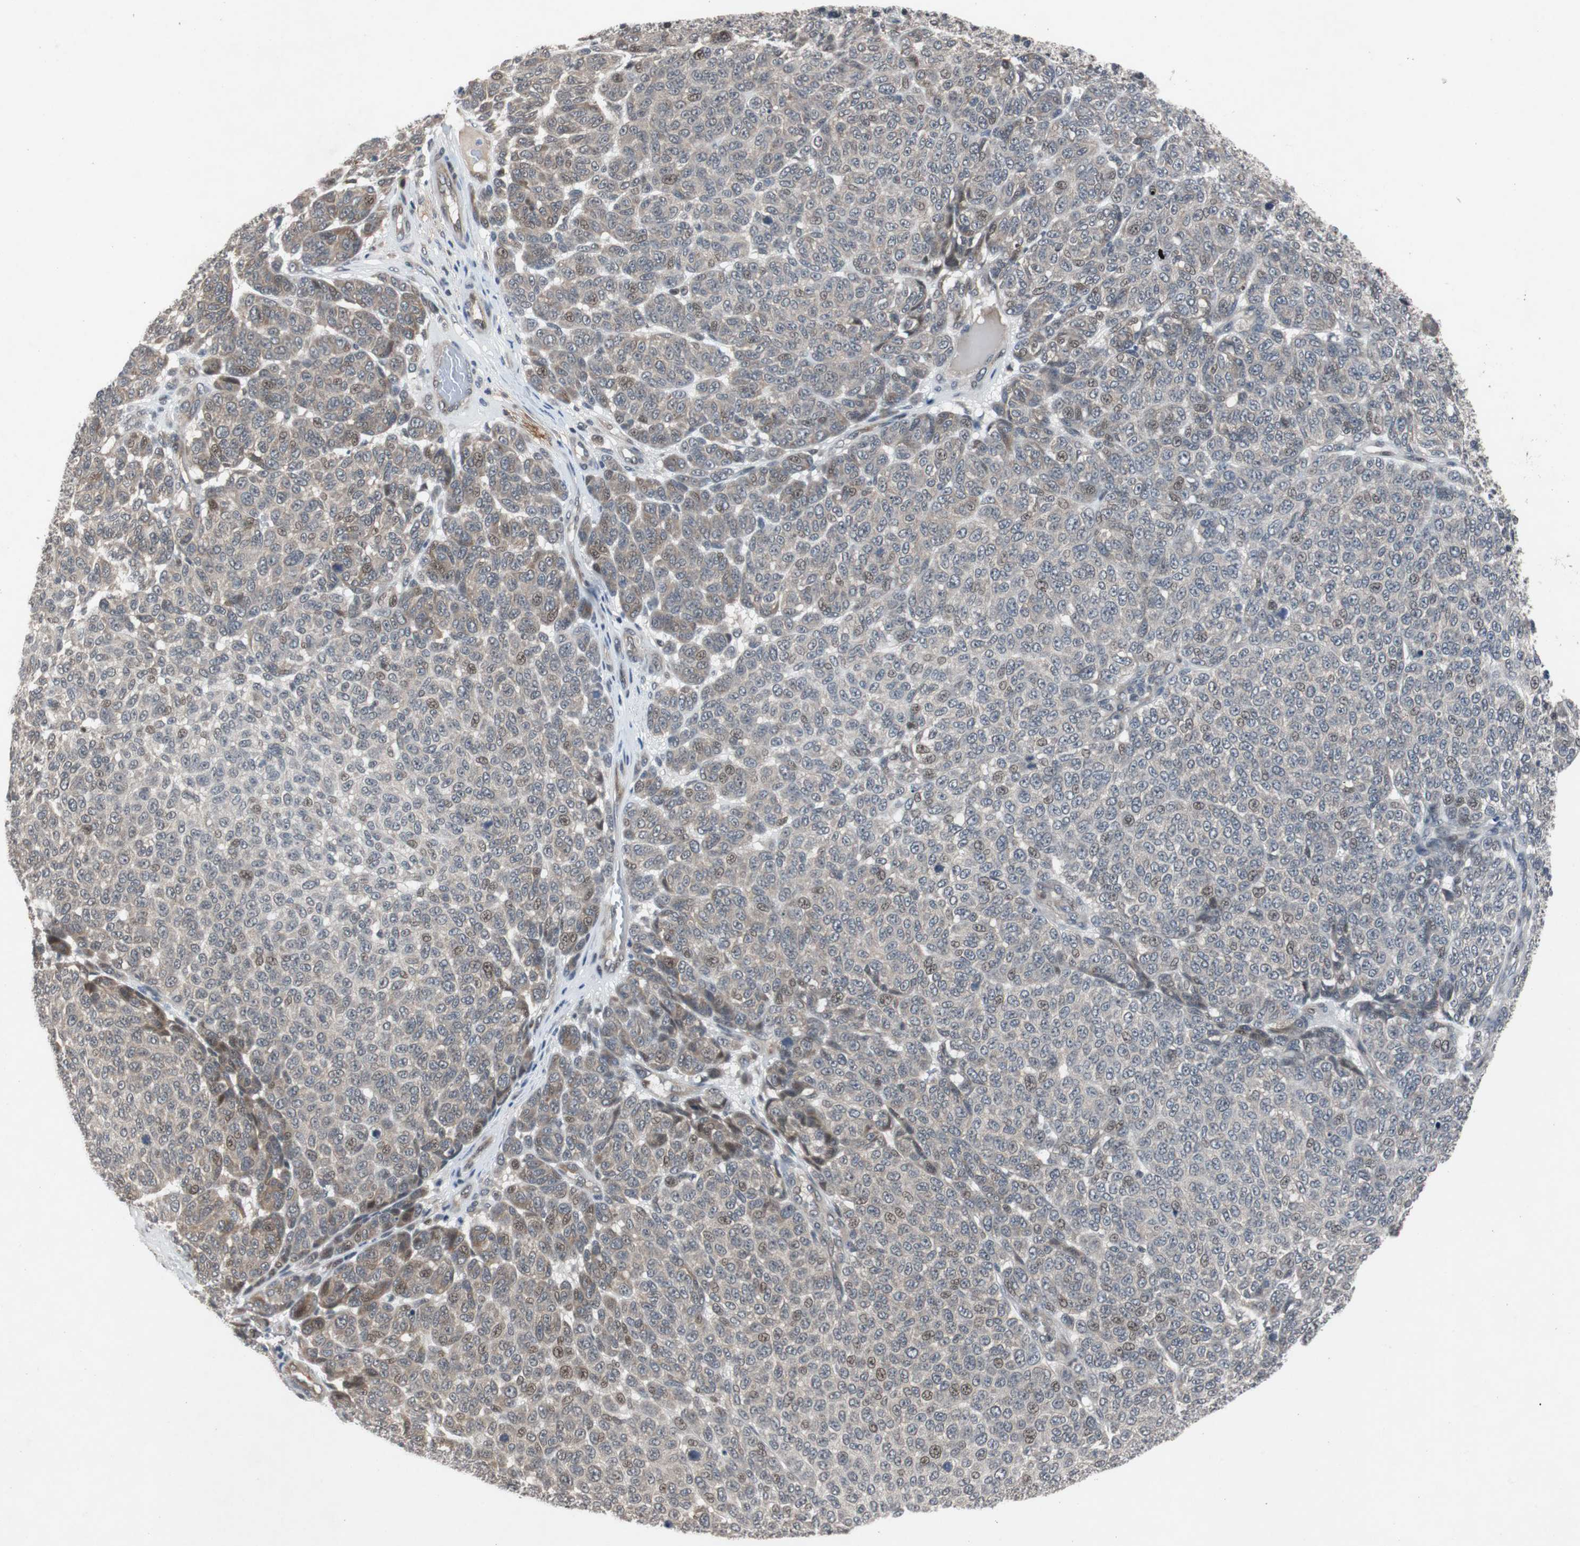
{"staining": {"intensity": "weak", "quantity": "<25%", "location": "nuclear"}, "tissue": "melanoma", "cell_type": "Tumor cells", "image_type": "cancer", "snomed": [{"axis": "morphology", "description": "Malignant melanoma, NOS"}, {"axis": "topography", "description": "Skin"}], "caption": "Protein analysis of melanoma displays no significant positivity in tumor cells.", "gene": "TP63", "patient": {"sex": "male", "age": 59}}